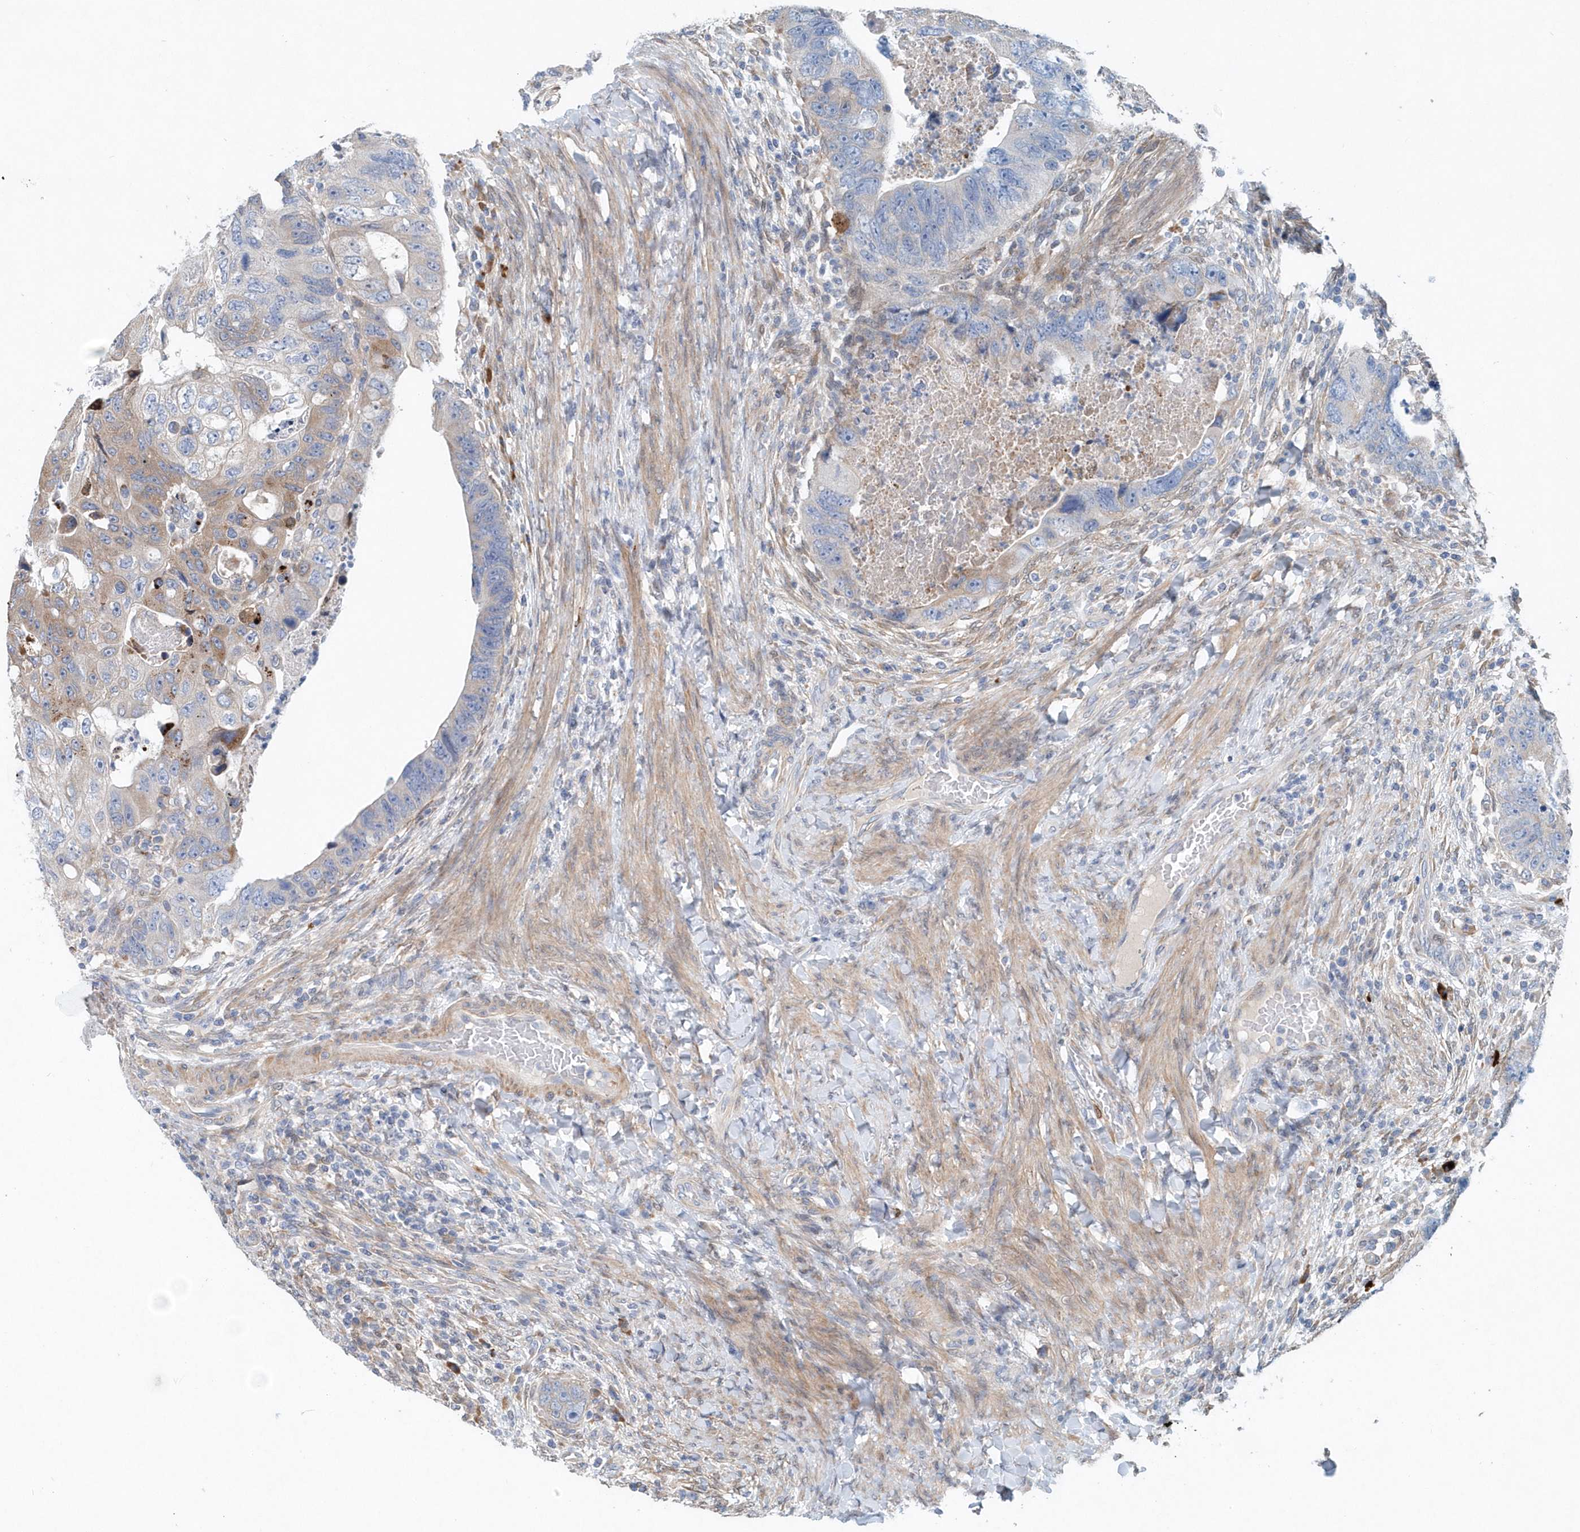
{"staining": {"intensity": "weak", "quantity": "<25%", "location": "cytoplasmic/membranous"}, "tissue": "colorectal cancer", "cell_type": "Tumor cells", "image_type": "cancer", "snomed": [{"axis": "morphology", "description": "Adenocarcinoma, NOS"}, {"axis": "topography", "description": "Rectum"}], "caption": "IHC histopathology image of neoplastic tissue: colorectal cancer (adenocarcinoma) stained with DAB (3,3'-diaminobenzidine) displays no significant protein expression in tumor cells.", "gene": "PFN2", "patient": {"sex": "male", "age": 59}}